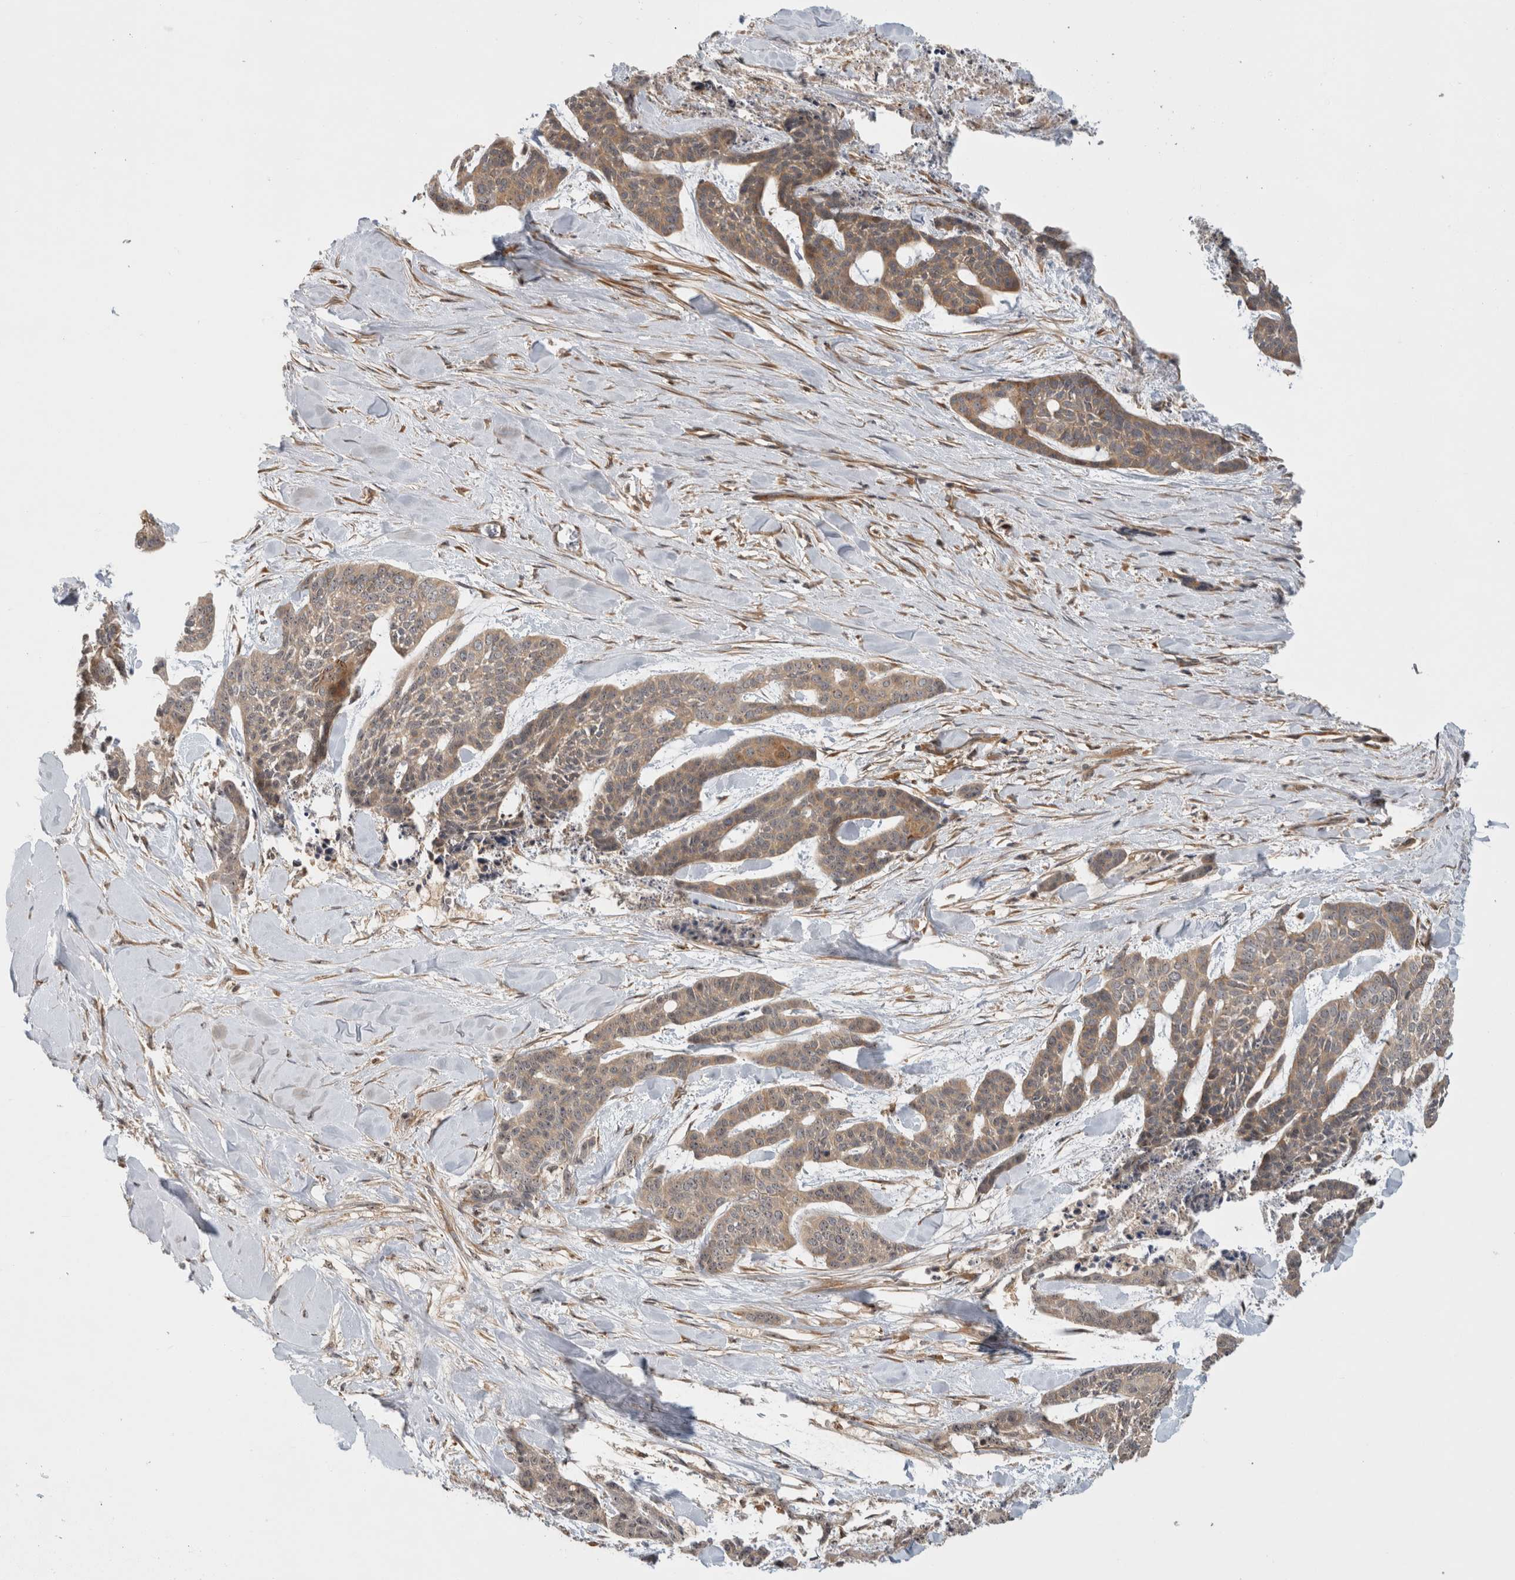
{"staining": {"intensity": "moderate", "quantity": ">75%", "location": "cytoplasmic/membranous,nuclear"}, "tissue": "skin cancer", "cell_type": "Tumor cells", "image_type": "cancer", "snomed": [{"axis": "morphology", "description": "Basal cell carcinoma"}, {"axis": "topography", "description": "Skin"}], "caption": "Immunohistochemical staining of human skin cancer (basal cell carcinoma) reveals medium levels of moderate cytoplasmic/membranous and nuclear staining in approximately >75% of tumor cells.", "gene": "WASF2", "patient": {"sex": "female", "age": 64}}